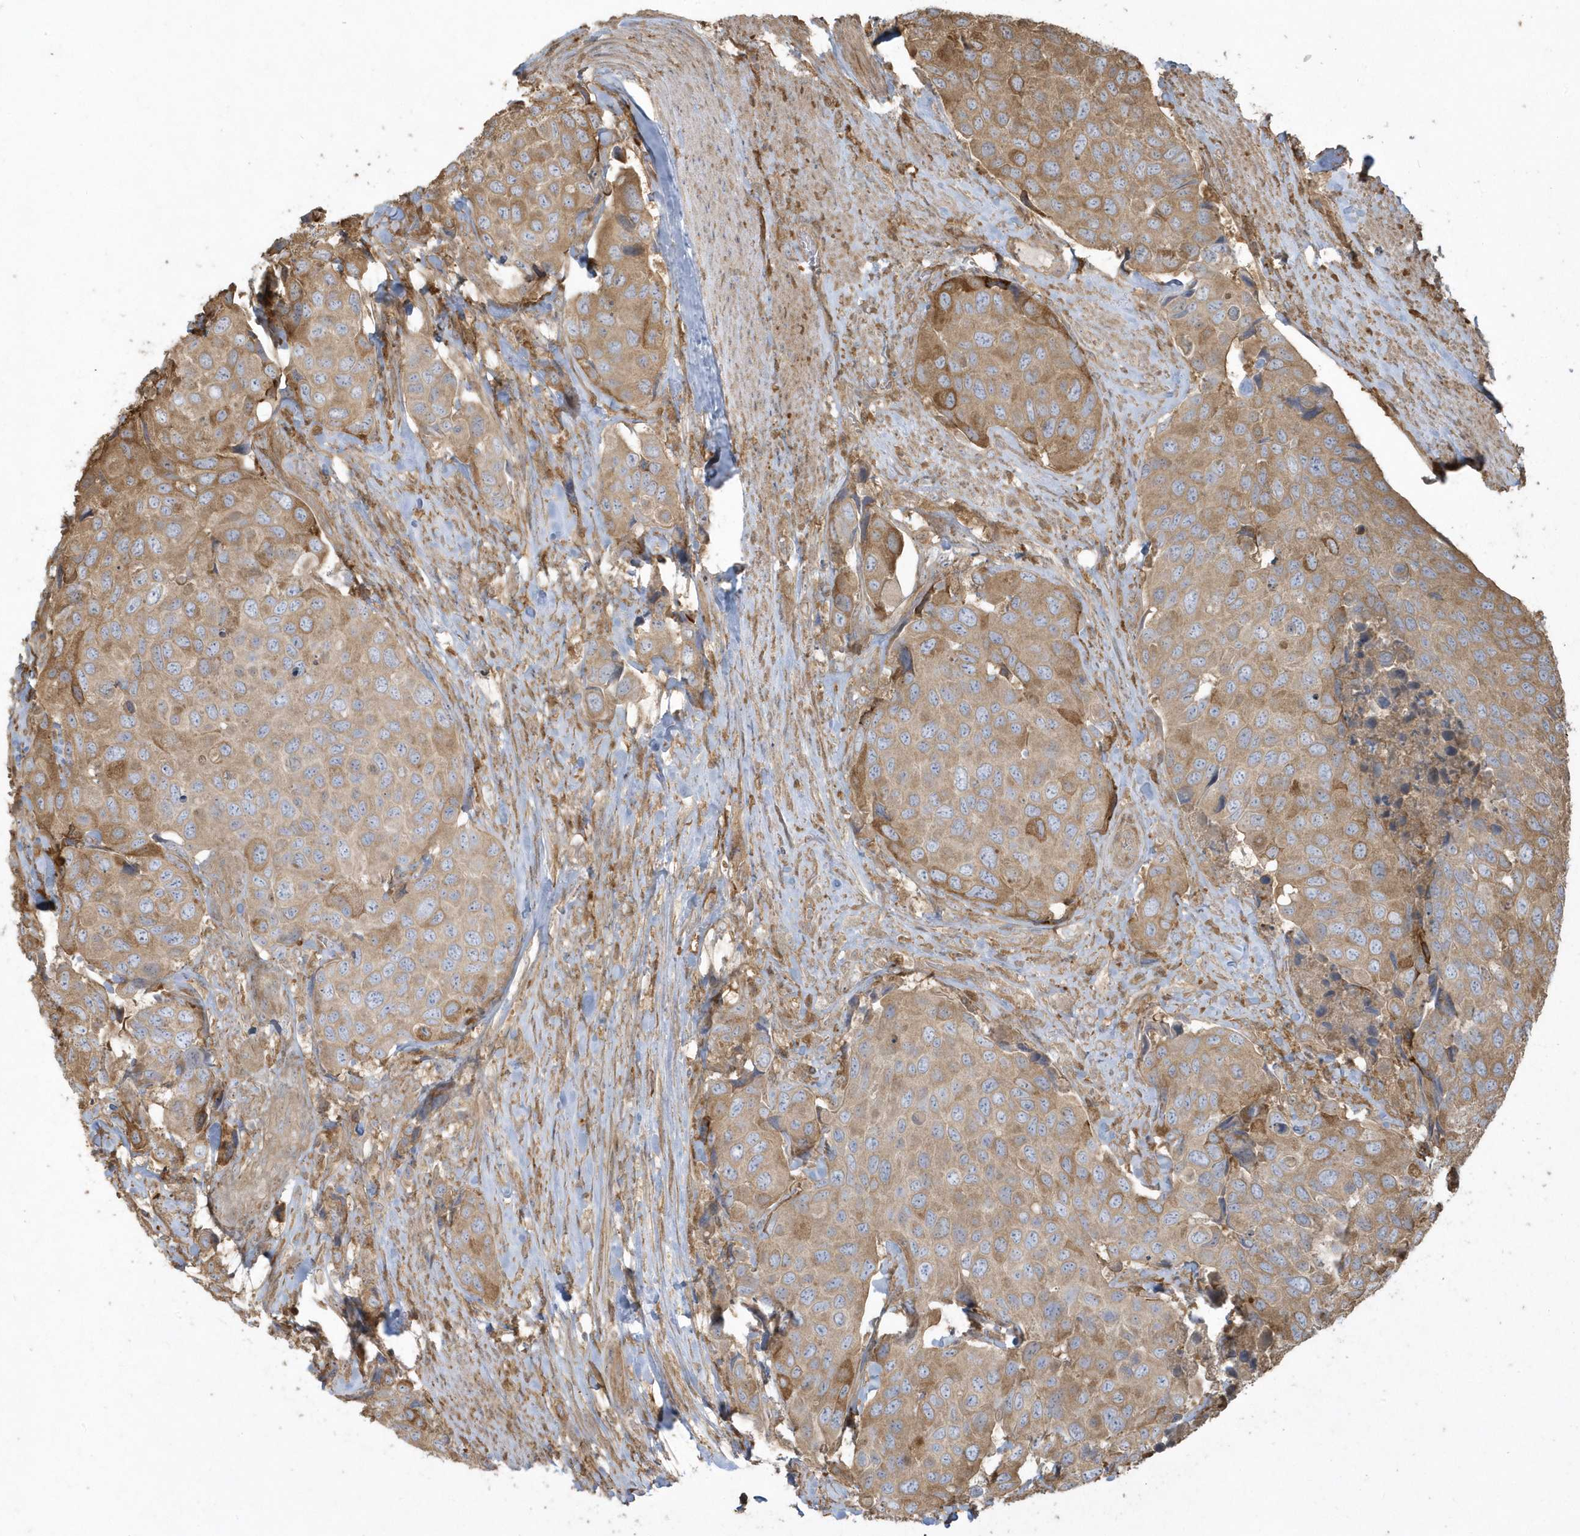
{"staining": {"intensity": "moderate", "quantity": "25%-75%", "location": "cytoplasmic/membranous"}, "tissue": "urothelial cancer", "cell_type": "Tumor cells", "image_type": "cancer", "snomed": [{"axis": "morphology", "description": "Urothelial carcinoma, High grade"}, {"axis": "topography", "description": "Urinary bladder"}], "caption": "Human urothelial carcinoma (high-grade) stained with a protein marker exhibits moderate staining in tumor cells.", "gene": "HNMT", "patient": {"sex": "male", "age": 74}}